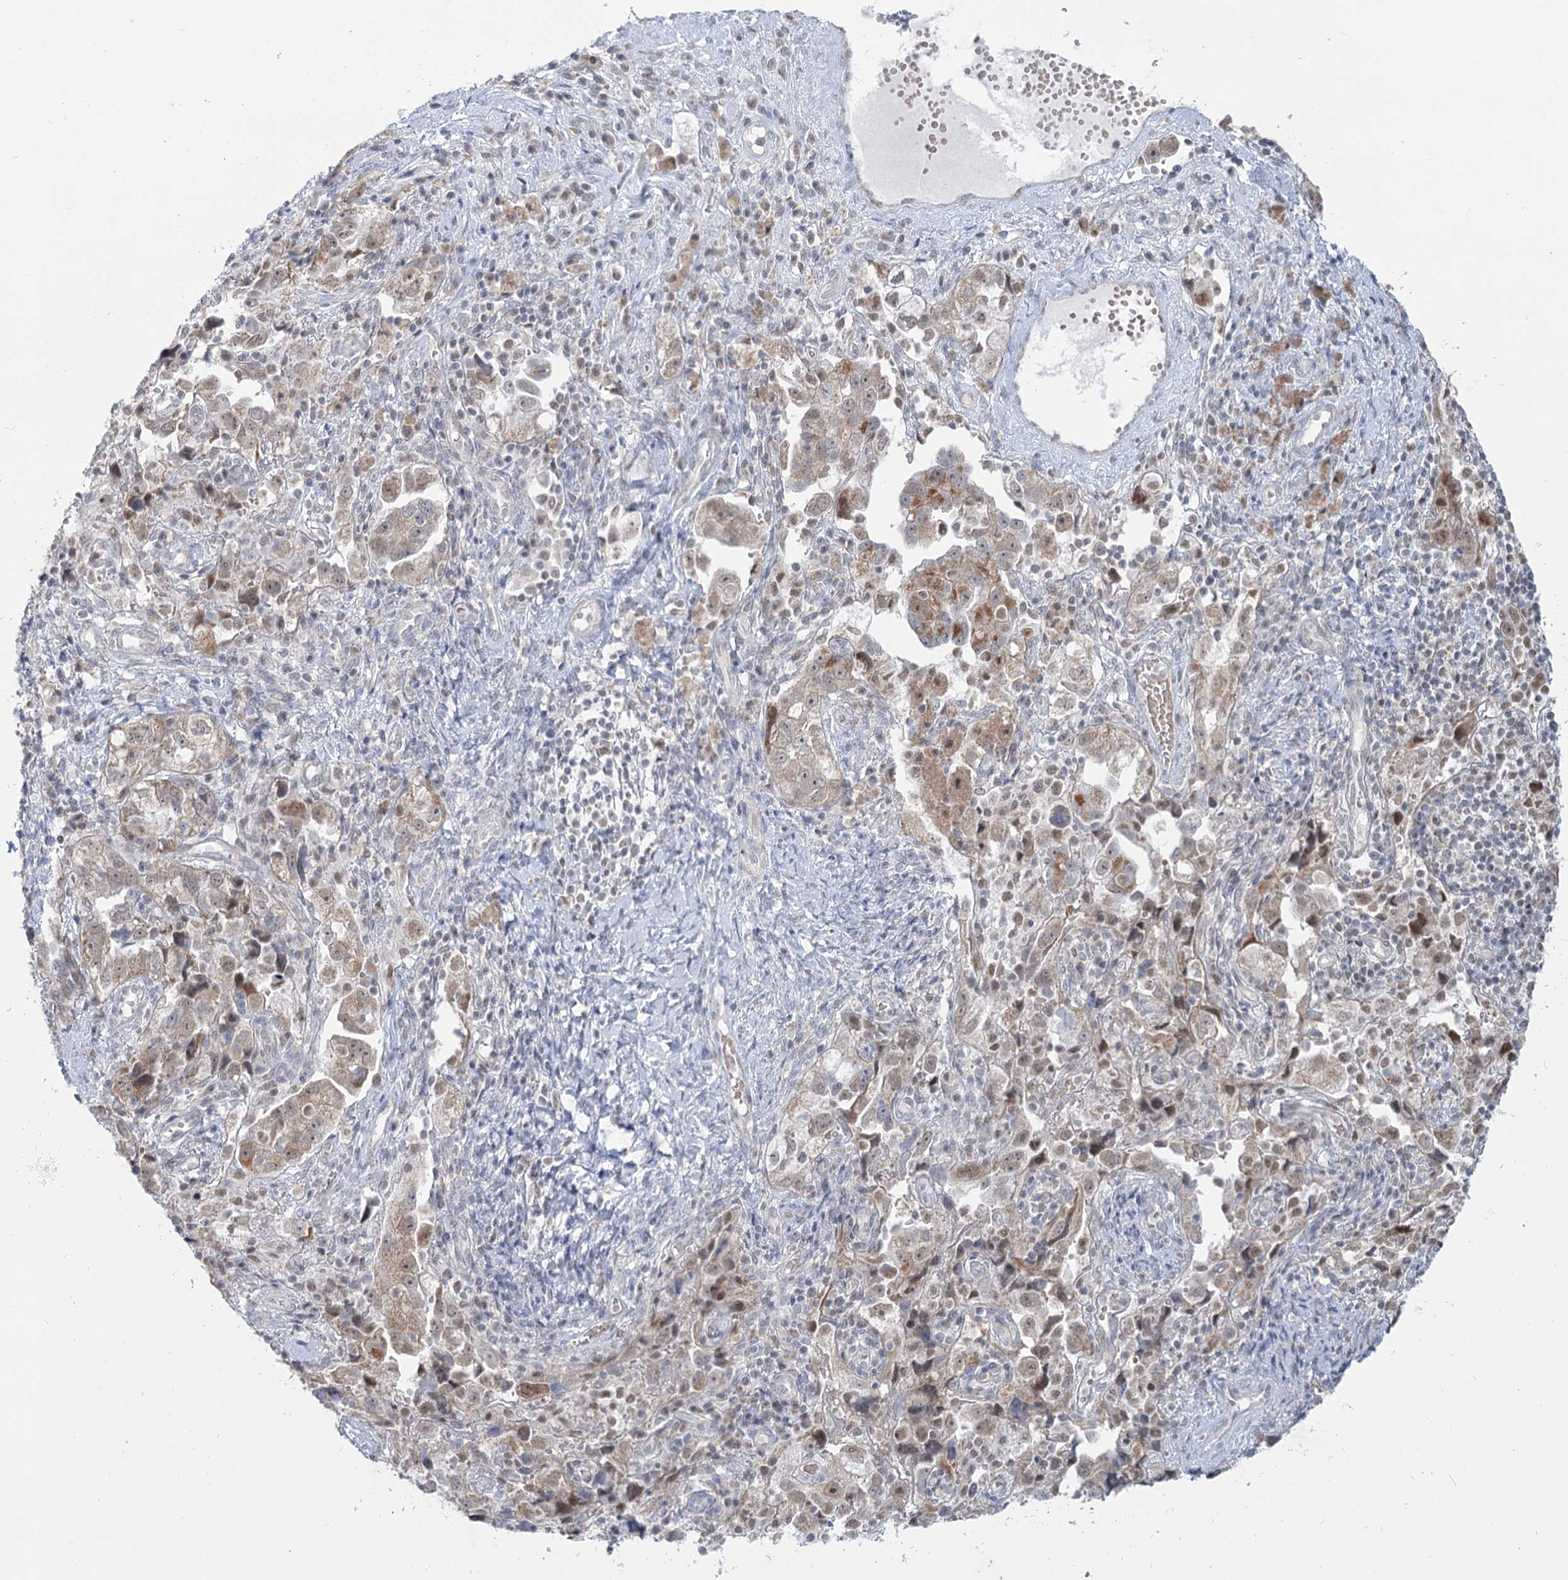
{"staining": {"intensity": "negative", "quantity": "none", "location": "none"}, "tissue": "ovarian cancer", "cell_type": "Tumor cells", "image_type": "cancer", "snomed": [{"axis": "morphology", "description": "Carcinoma, NOS"}, {"axis": "morphology", "description": "Cystadenocarcinoma, serous, NOS"}, {"axis": "topography", "description": "Ovary"}], "caption": "Tumor cells are negative for brown protein staining in ovarian cancer (carcinoma).", "gene": "MTG1", "patient": {"sex": "female", "age": 69}}